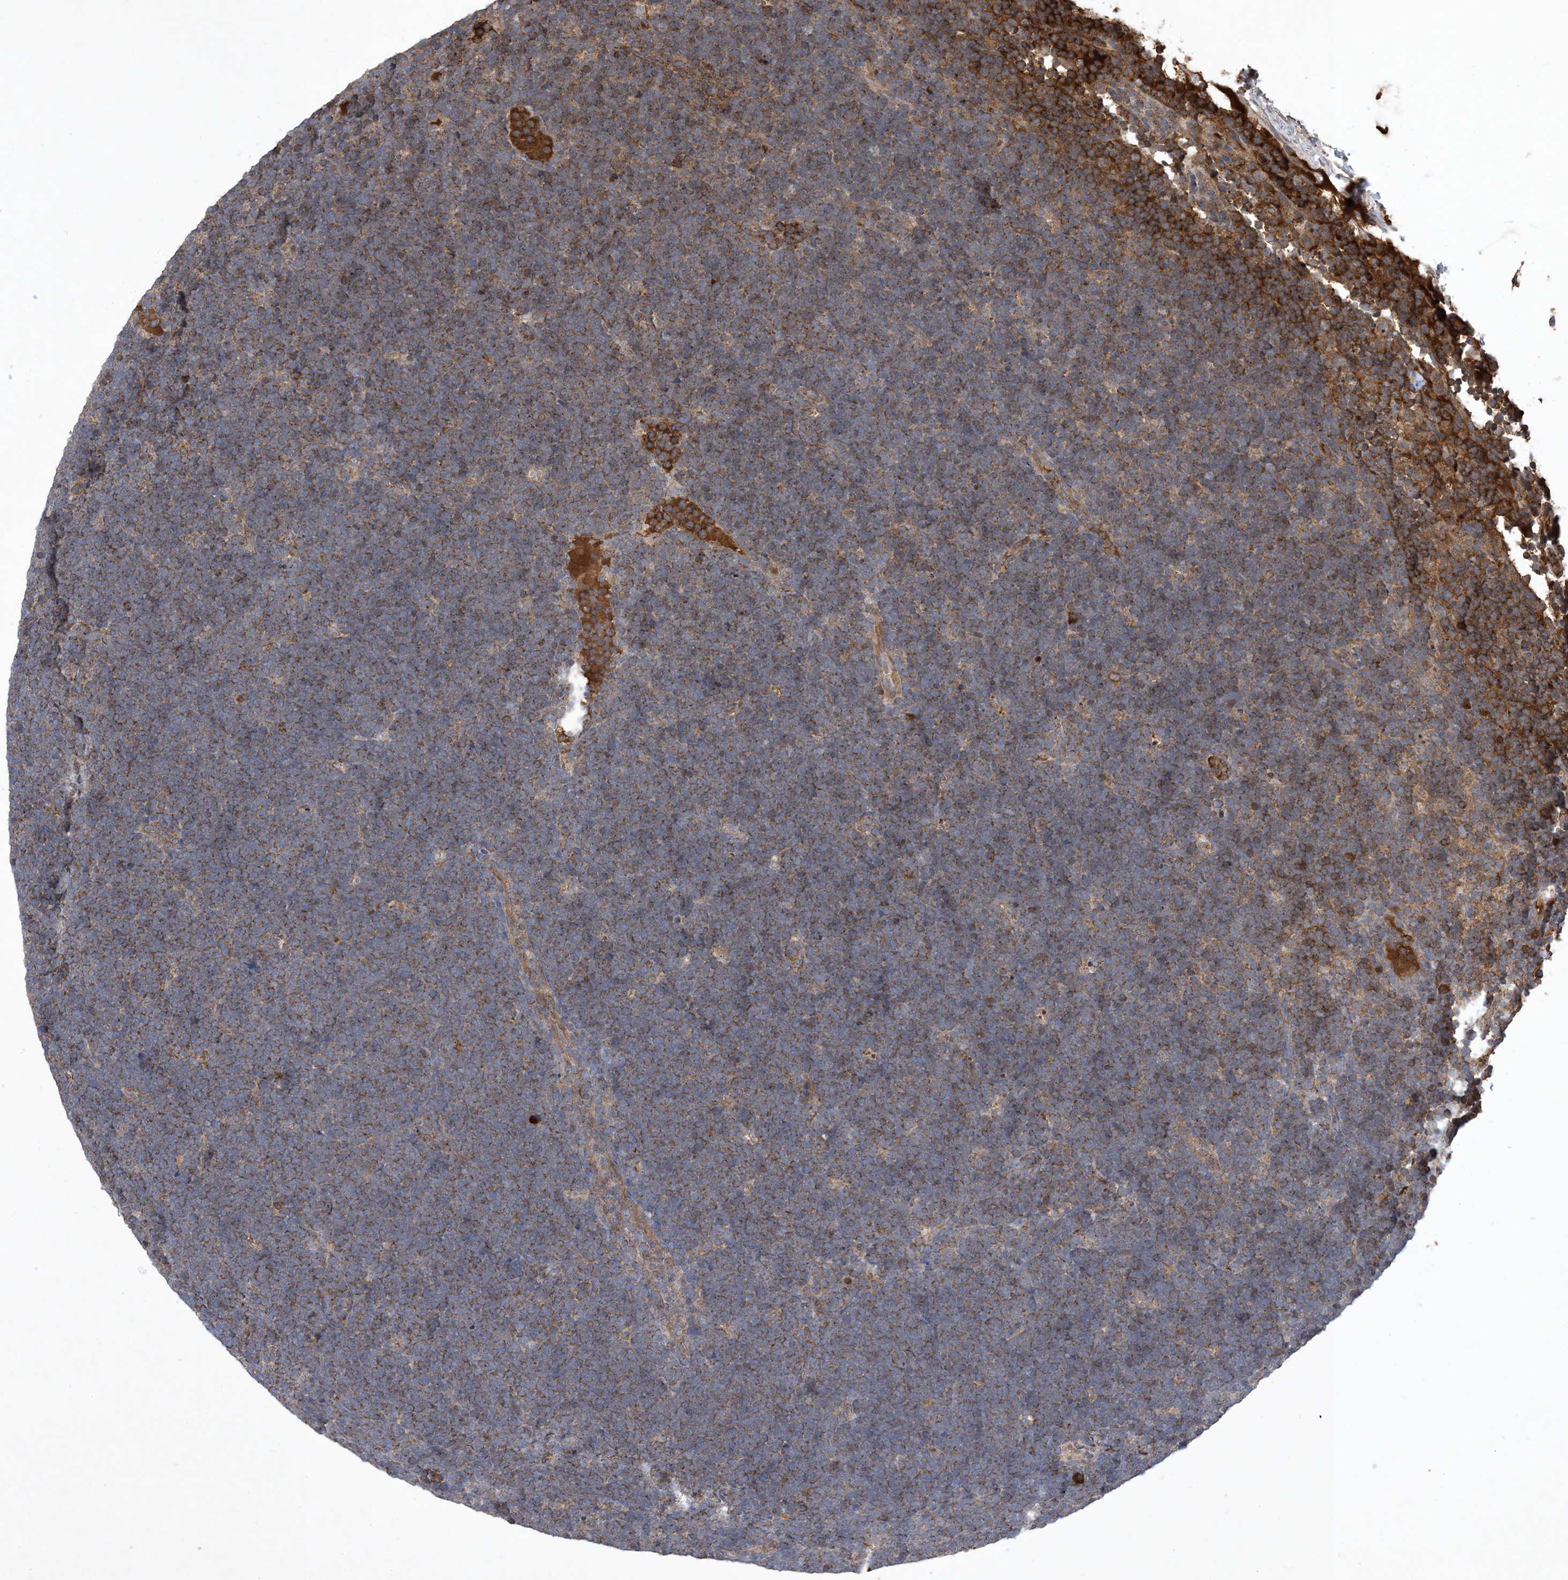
{"staining": {"intensity": "moderate", "quantity": ">75%", "location": "cytoplasmic/membranous"}, "tissue": "lymphoma", "cell_type": "Tumor cells", "image_type": "cancer", "snomed": [{"axis": "morphology", "description": "Malignant lymphoma, non-Hodgkin's type, High grade"}, {"axis": "topography", "description": "Lymph node"}], "caption": "High-magnification brightfield microscopy of lymphoma stained with DAB (brown) and counterstained with hematoxylin (blue). tumor cells exhibit moderate cytoplasmic/membranous staining is seen in approximately>75% of cells.", "gene": "STK19", "patient": {"sex": "male", "age": 13}}